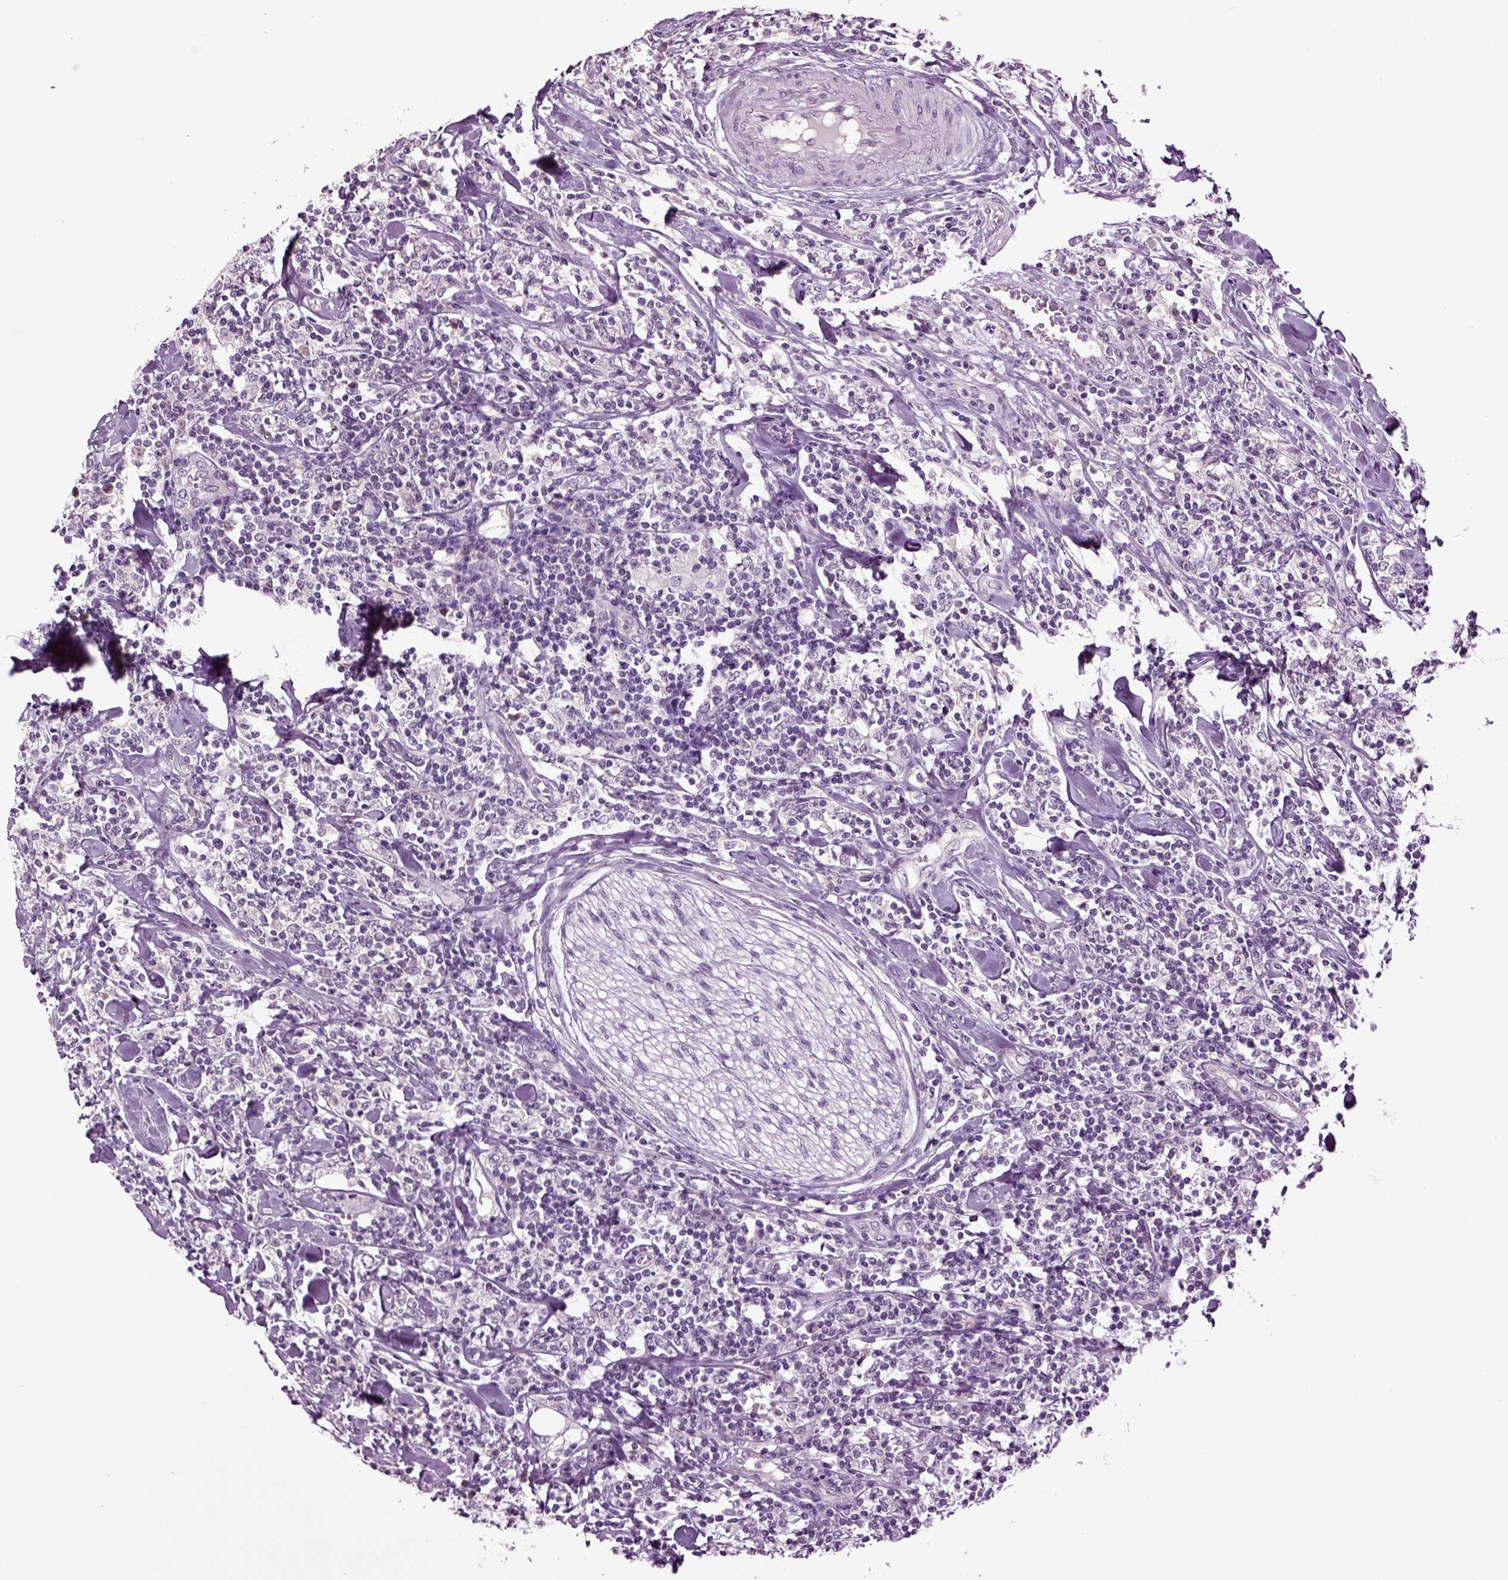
{"staining": {"intensity": "negative", "quantity": "none", "location": "none"}, "tissue": "lymphoma", "cell_type": "Tumor cells", "image_type": "cancer", "snomed": [{"axis": "morphology", "description": "Malignant lymphoma, non-Hodgkin's type, High grade"}, {"axis": "topography", "description": "Lymph node"}], "caption": "DAB immunohistochemical staining of lymphoma reveals no significant positivity in tumor cells.", "gene": "PLCH2", "patient": {"sex": "female", "age": 84}}